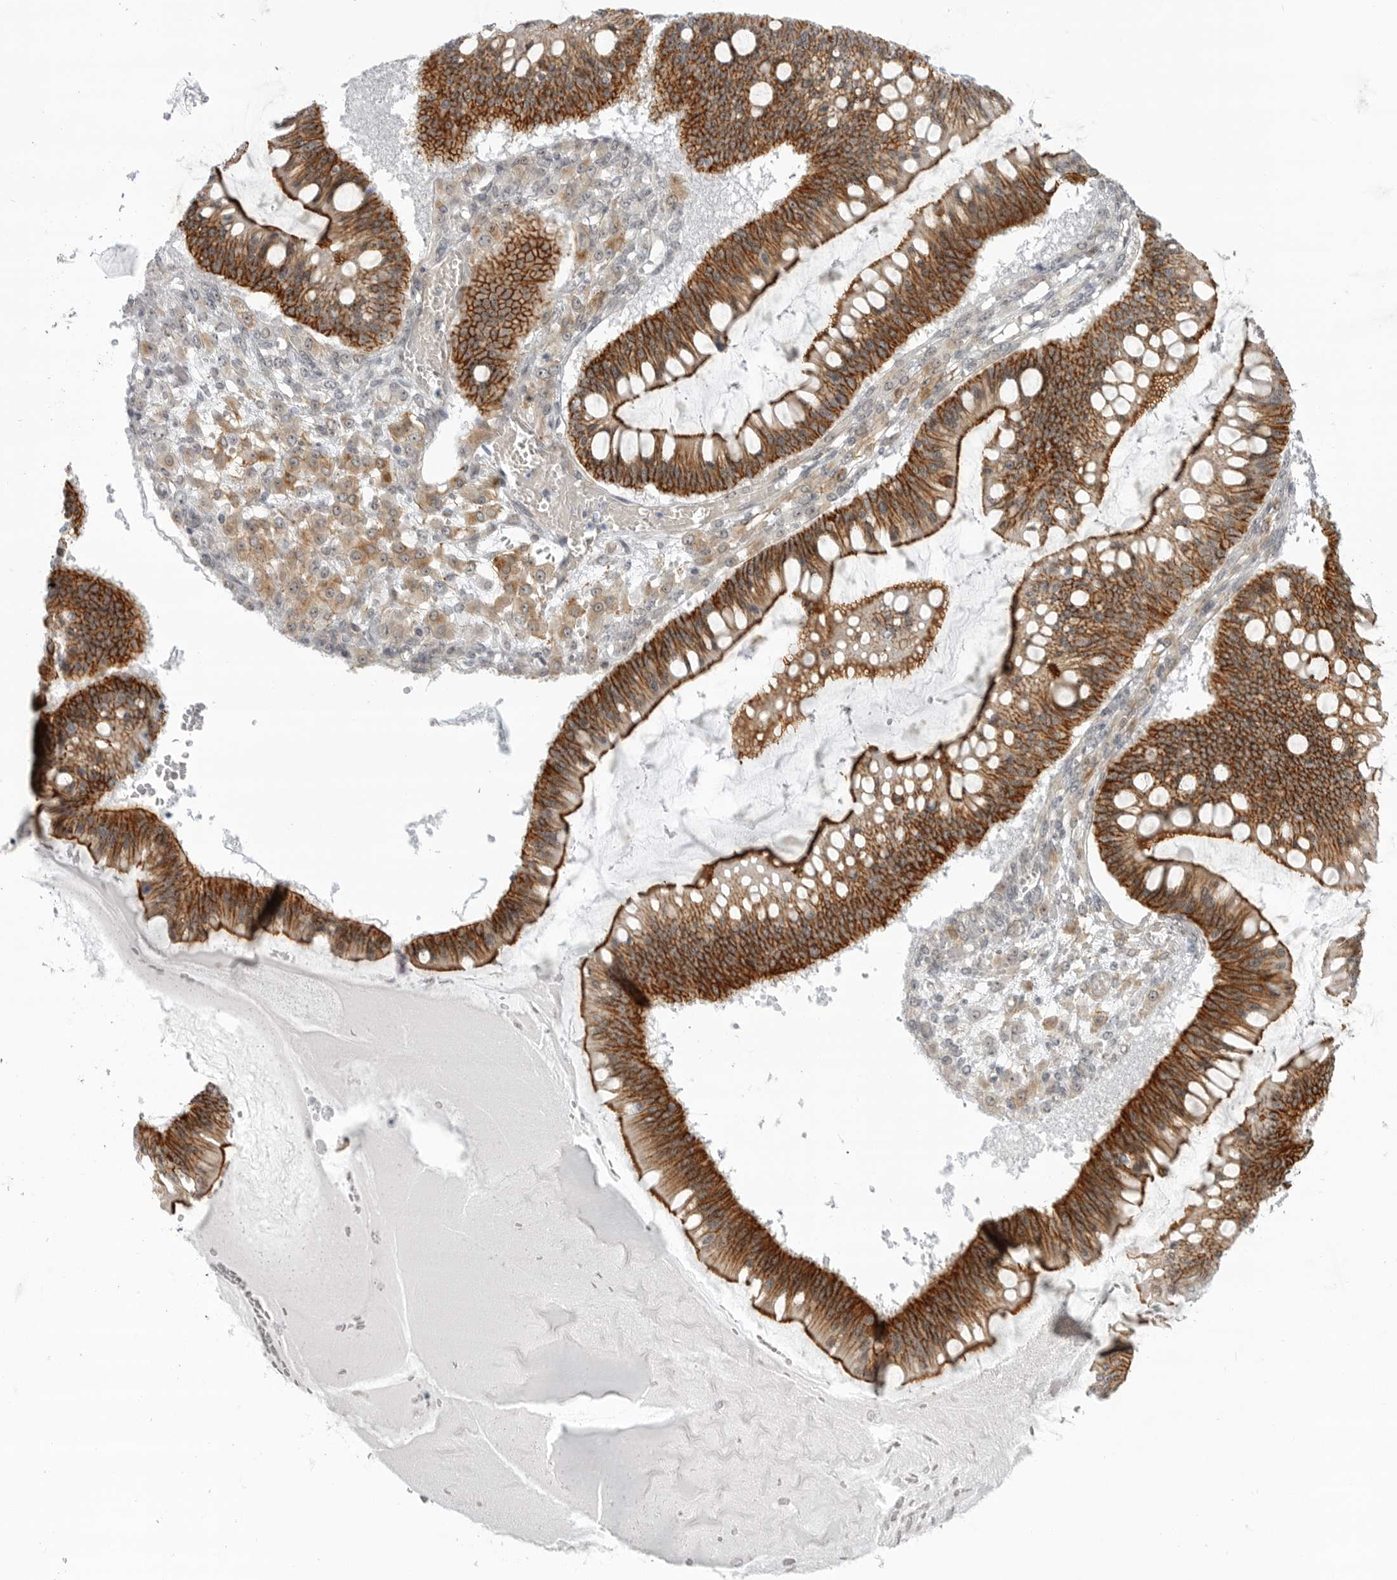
{"staining": {"intensity": "strong", "quantity": ">75%", "location": "cytoplasmic/membranous"}, "tissue": "ovarian cancer", "cell_type": "Tumor cells", "image_type": "cancer", "snomed": [{"axis": "morphology", "description": "Cystadenocarcinoma, mucinous, NOS"}, {"axis": "topography", "description": "Ovary"}], "caption": "Tumor cells reveal high levels of strong cytoplasmic/membranous expression in approximately >75% of cells in human ovarian mucinous cystadenocarcinoma.", "gene": "CEP295NL", "patient": {"sex": "female", "age": 73}}